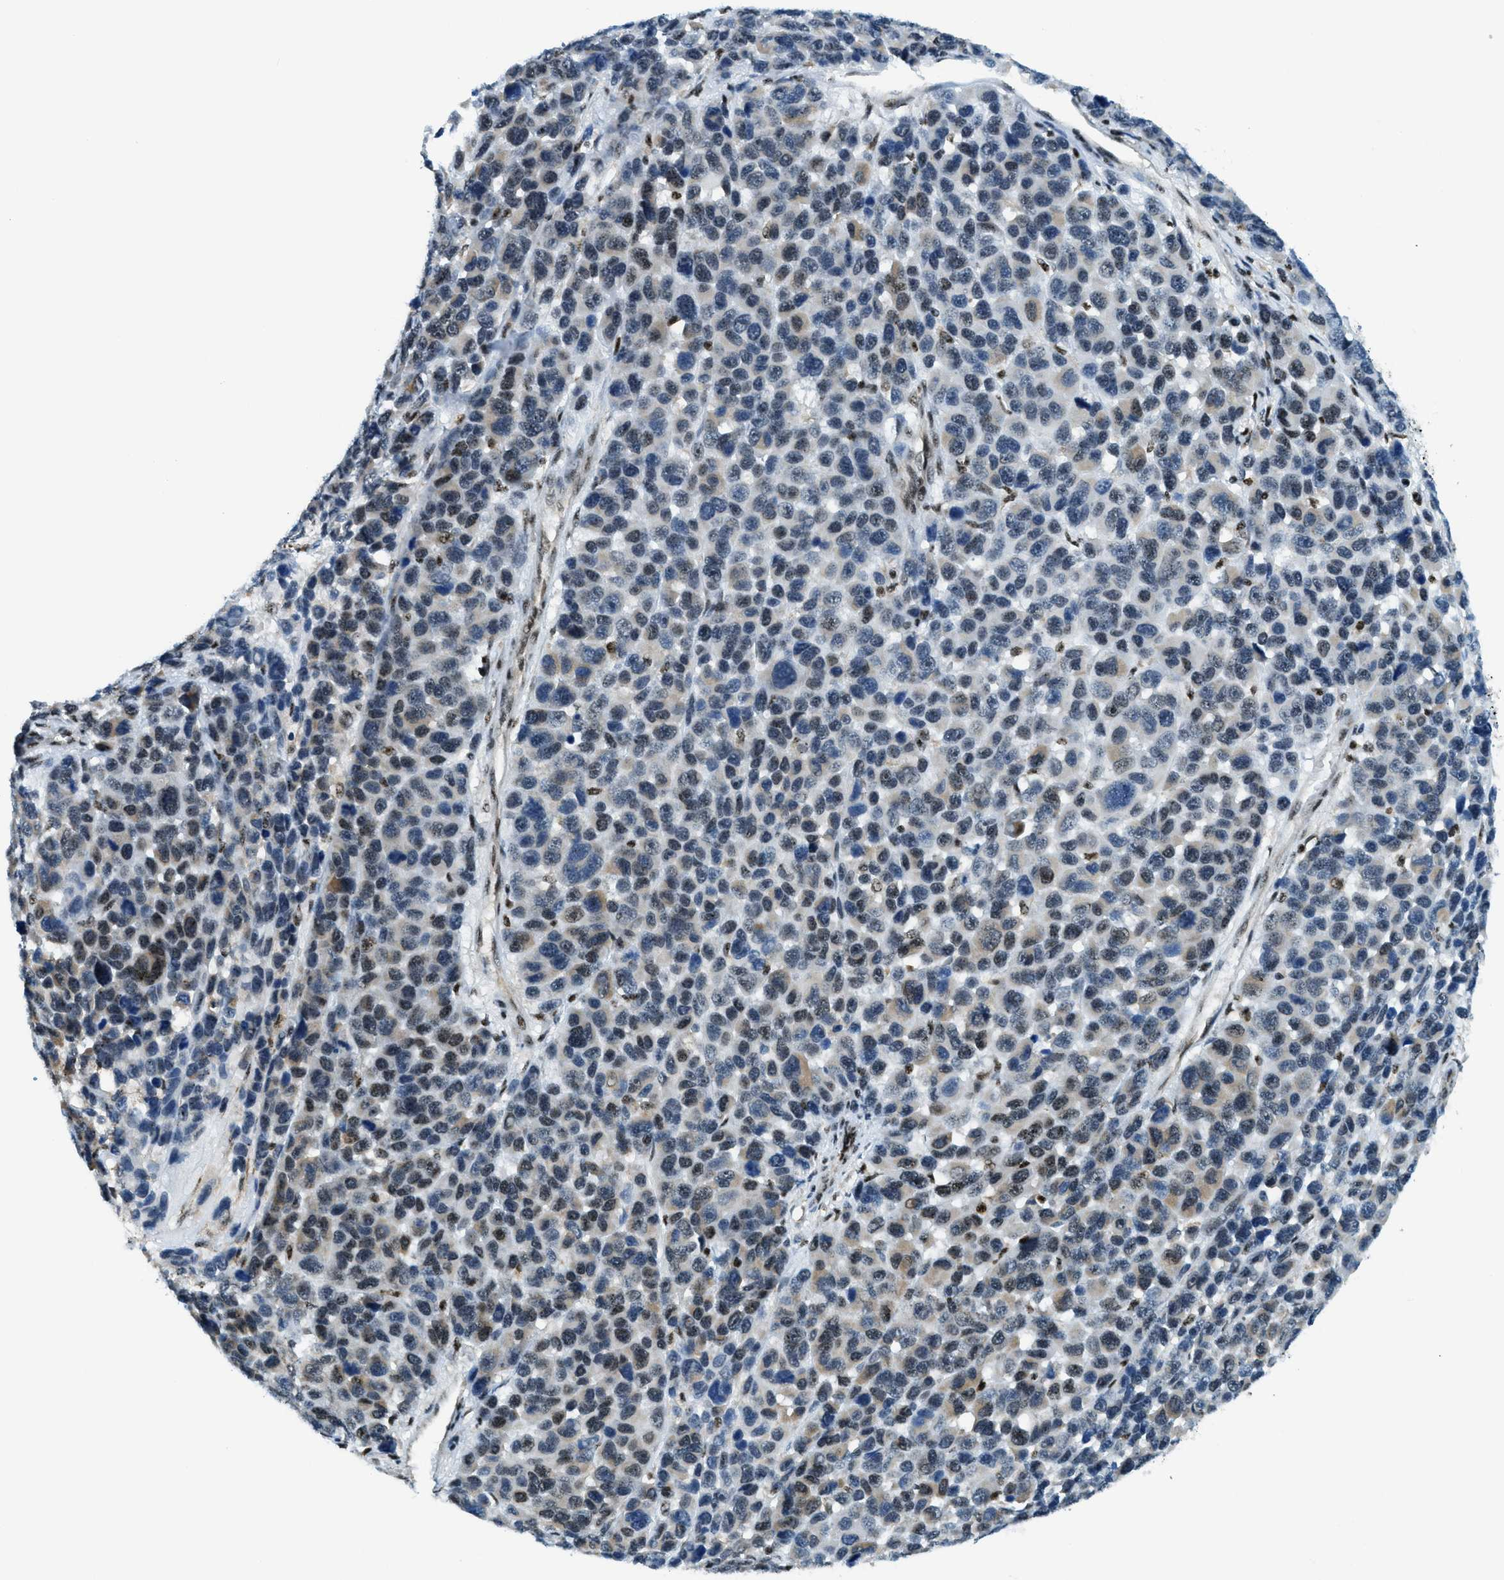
{"staining": {"intensity": "moderate", "quantity": "25%-75%", "location": "cytoplasmic/membranous,nuclear"}, "tissue": "melanoma", "cell_type": "Tumor cells", "image_type": "cancer", "snomed": [{"axis": "morphology", "description": "Malignant melanoma, NOS"}, {"axis": "topography", "description": "Skin"}], "caption": "Approximately 25%-75% of tumor cells in human melanoma exhibit moderate cytoplasmic/membranous and nuclear protein expression as visualized by brown immunohistochemical staining.", "gene": "SP100", "patient": {"sex": "male", "age": 53}}